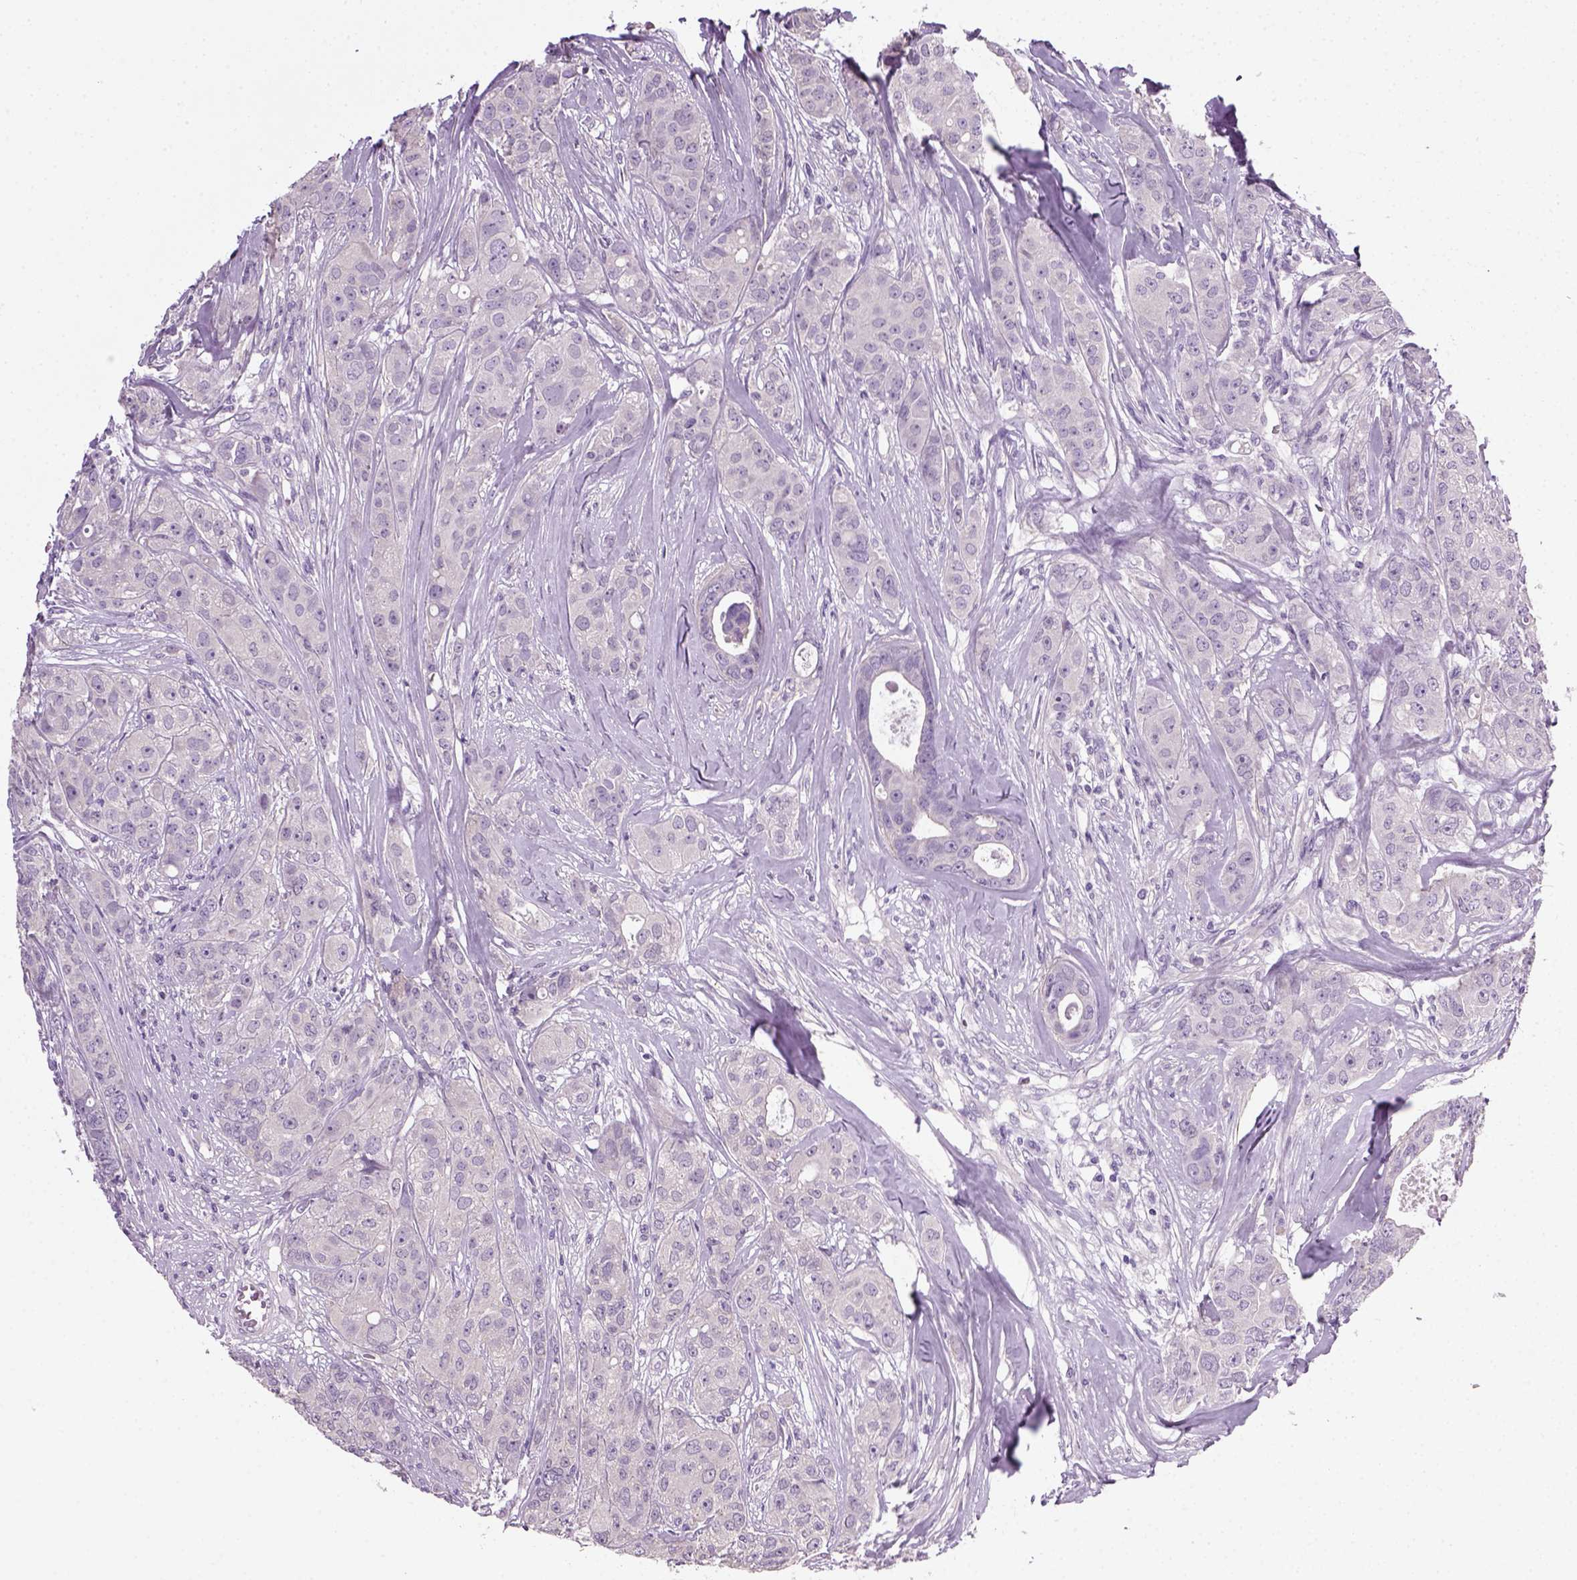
{"staining": {"intensity": "negative", "quantity": "none", "location": "none"}, "tissue": "breast cancer", "cell_type": "Tumor cells", "image_type": "cancer", "snomed": [{"axis": "morphology", "description": "Duct carcinoma"}, {"axis": "topography", "description": "Breast"}], "caption": "This is an immunohistochemistry (IHC) histopathology image of human breast invasive ductal carcinoma. There is no positivity in tumor cells.", "gene": "ELOVL3", "patient": {"sex": "female", "age": 43}}